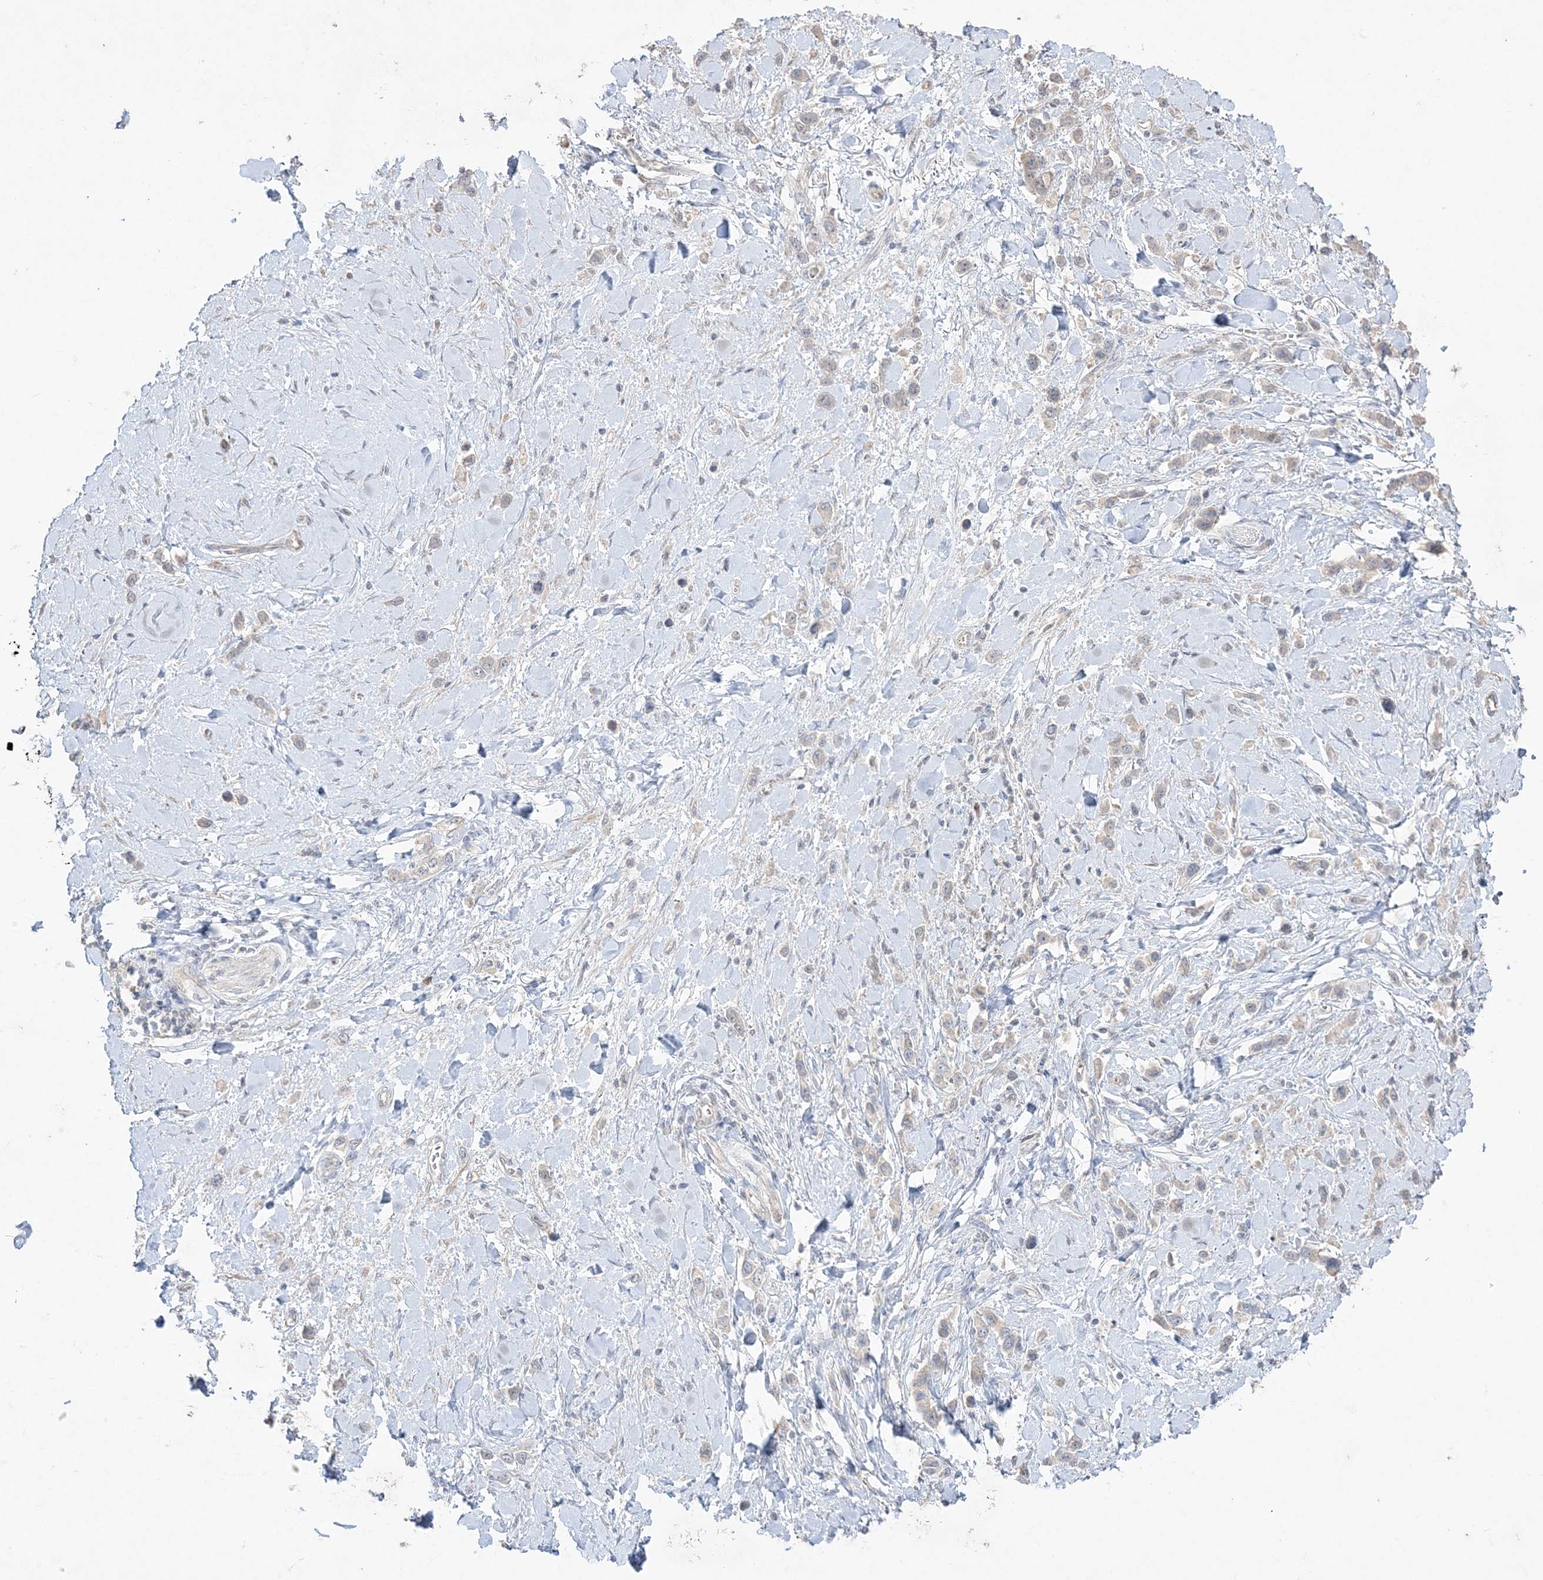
{"staining": {"intensity": "negative", "quantity": "none", "location": "none"}, "tissue": "stomach cancer", "cell_type": "Tumor cells", "image_type": "cancer", "snomed": [{"axis": "morphology", "description": "Normal tissue, NOS"}, {"axis": "morphology", "description": "Adenocarcinoma, NOS"}, {"axis": "topography", "description": "Stomach, upper"}, {"axis": "topography", "description": "Stomach"}], "caption": "The photomicrograph demonstrates no staining of tumor cells in adenocarcinoma (stomach).", "gene": "SH3BP4", "patient": {"sex": "female", "age": 65}}